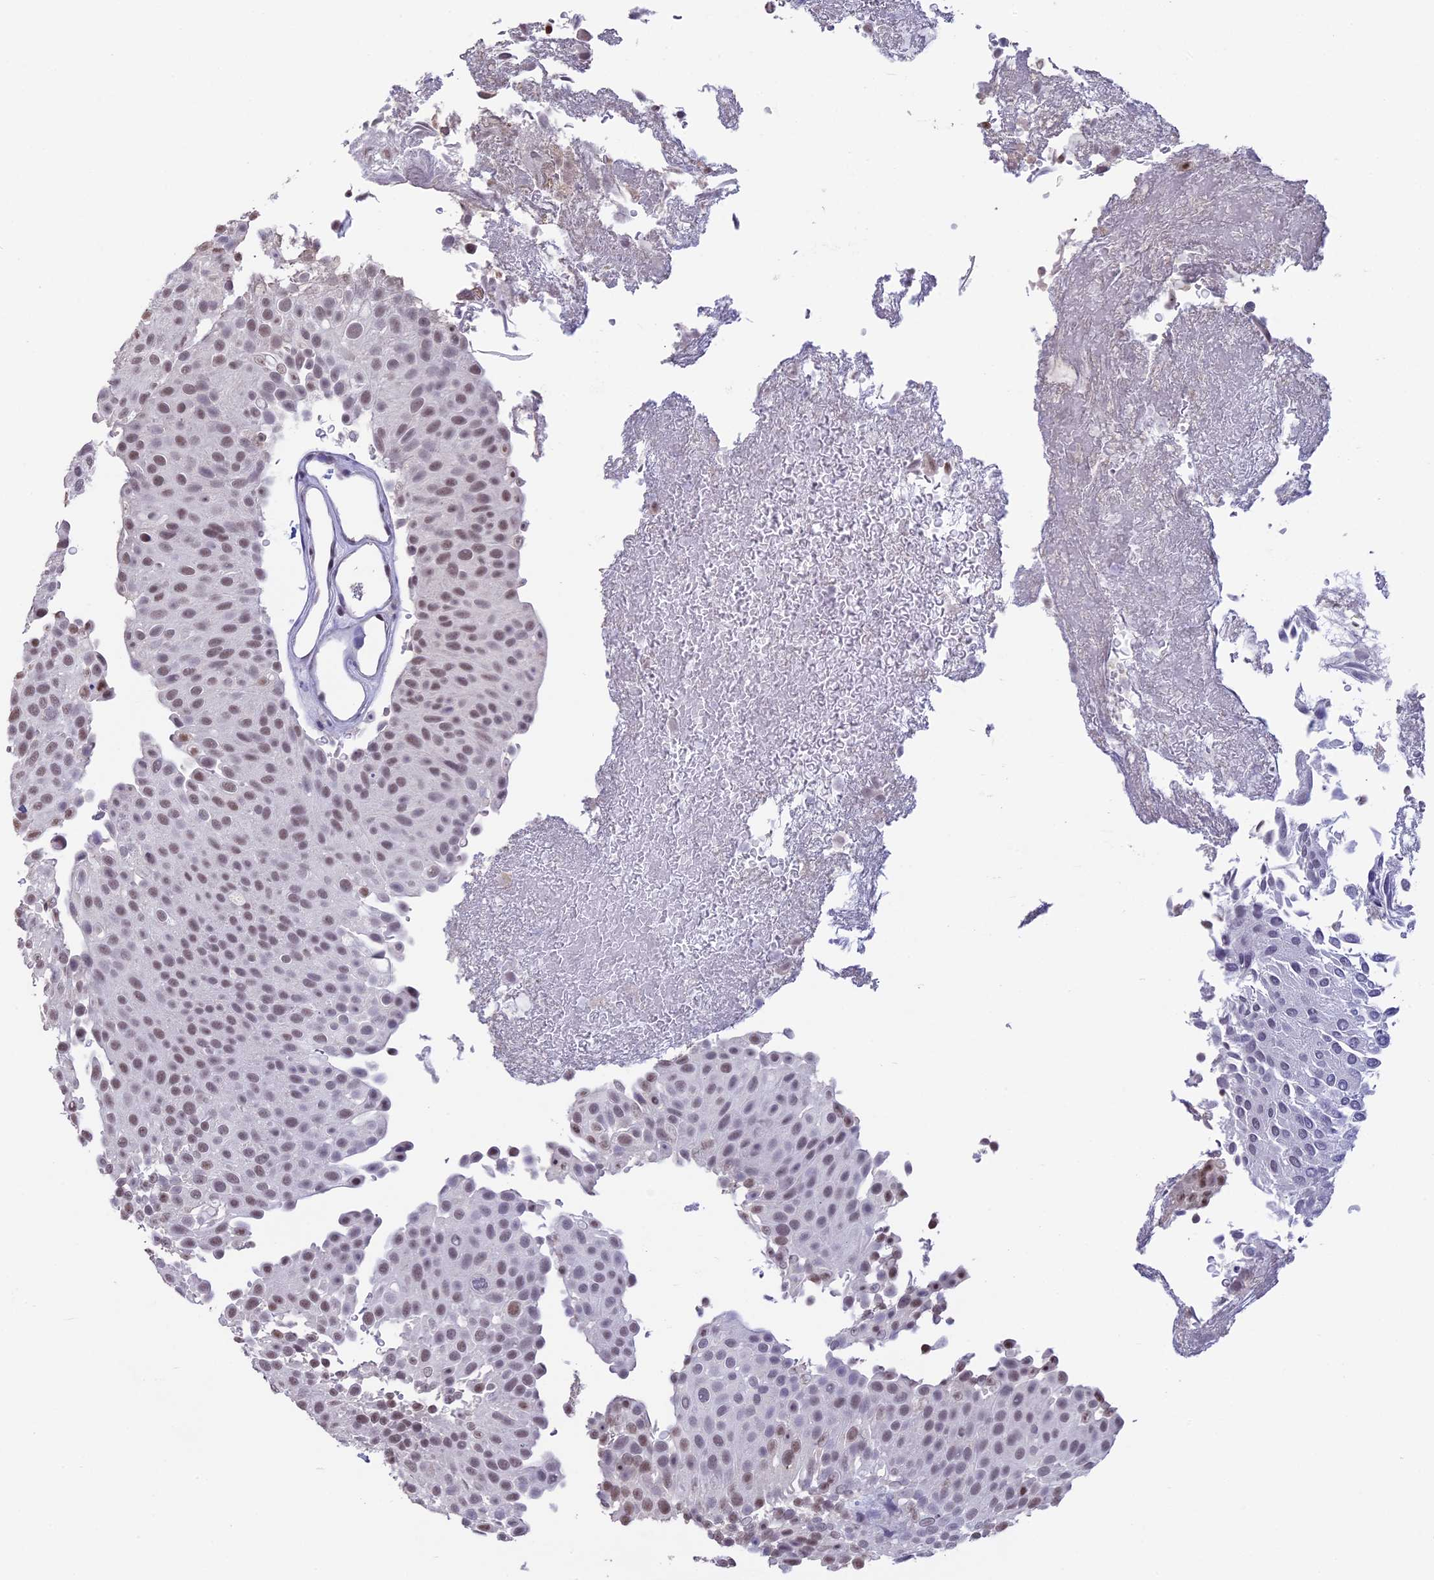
{"staining": {"intensity": "moderate", "quantity": ">75%", "location": "nuclear"}, "tissue": "urothelial cancer", "cell_type": "Tumor cells", "image_type": "cancer", "snomed": [{"axis": "morphology", "description": "Urothelial carcinoma, Low grade"}, {"axis": "topography", "description": "Urinary bladder"}], "caption": "Immunohistochemical staining of low-grade urothelial carcinoma reveals medium levels of moderate nuclear staining in about >75% of tumor cells.", "gene": "SETD2", "patient": {"sex": "male", "age": 78}}